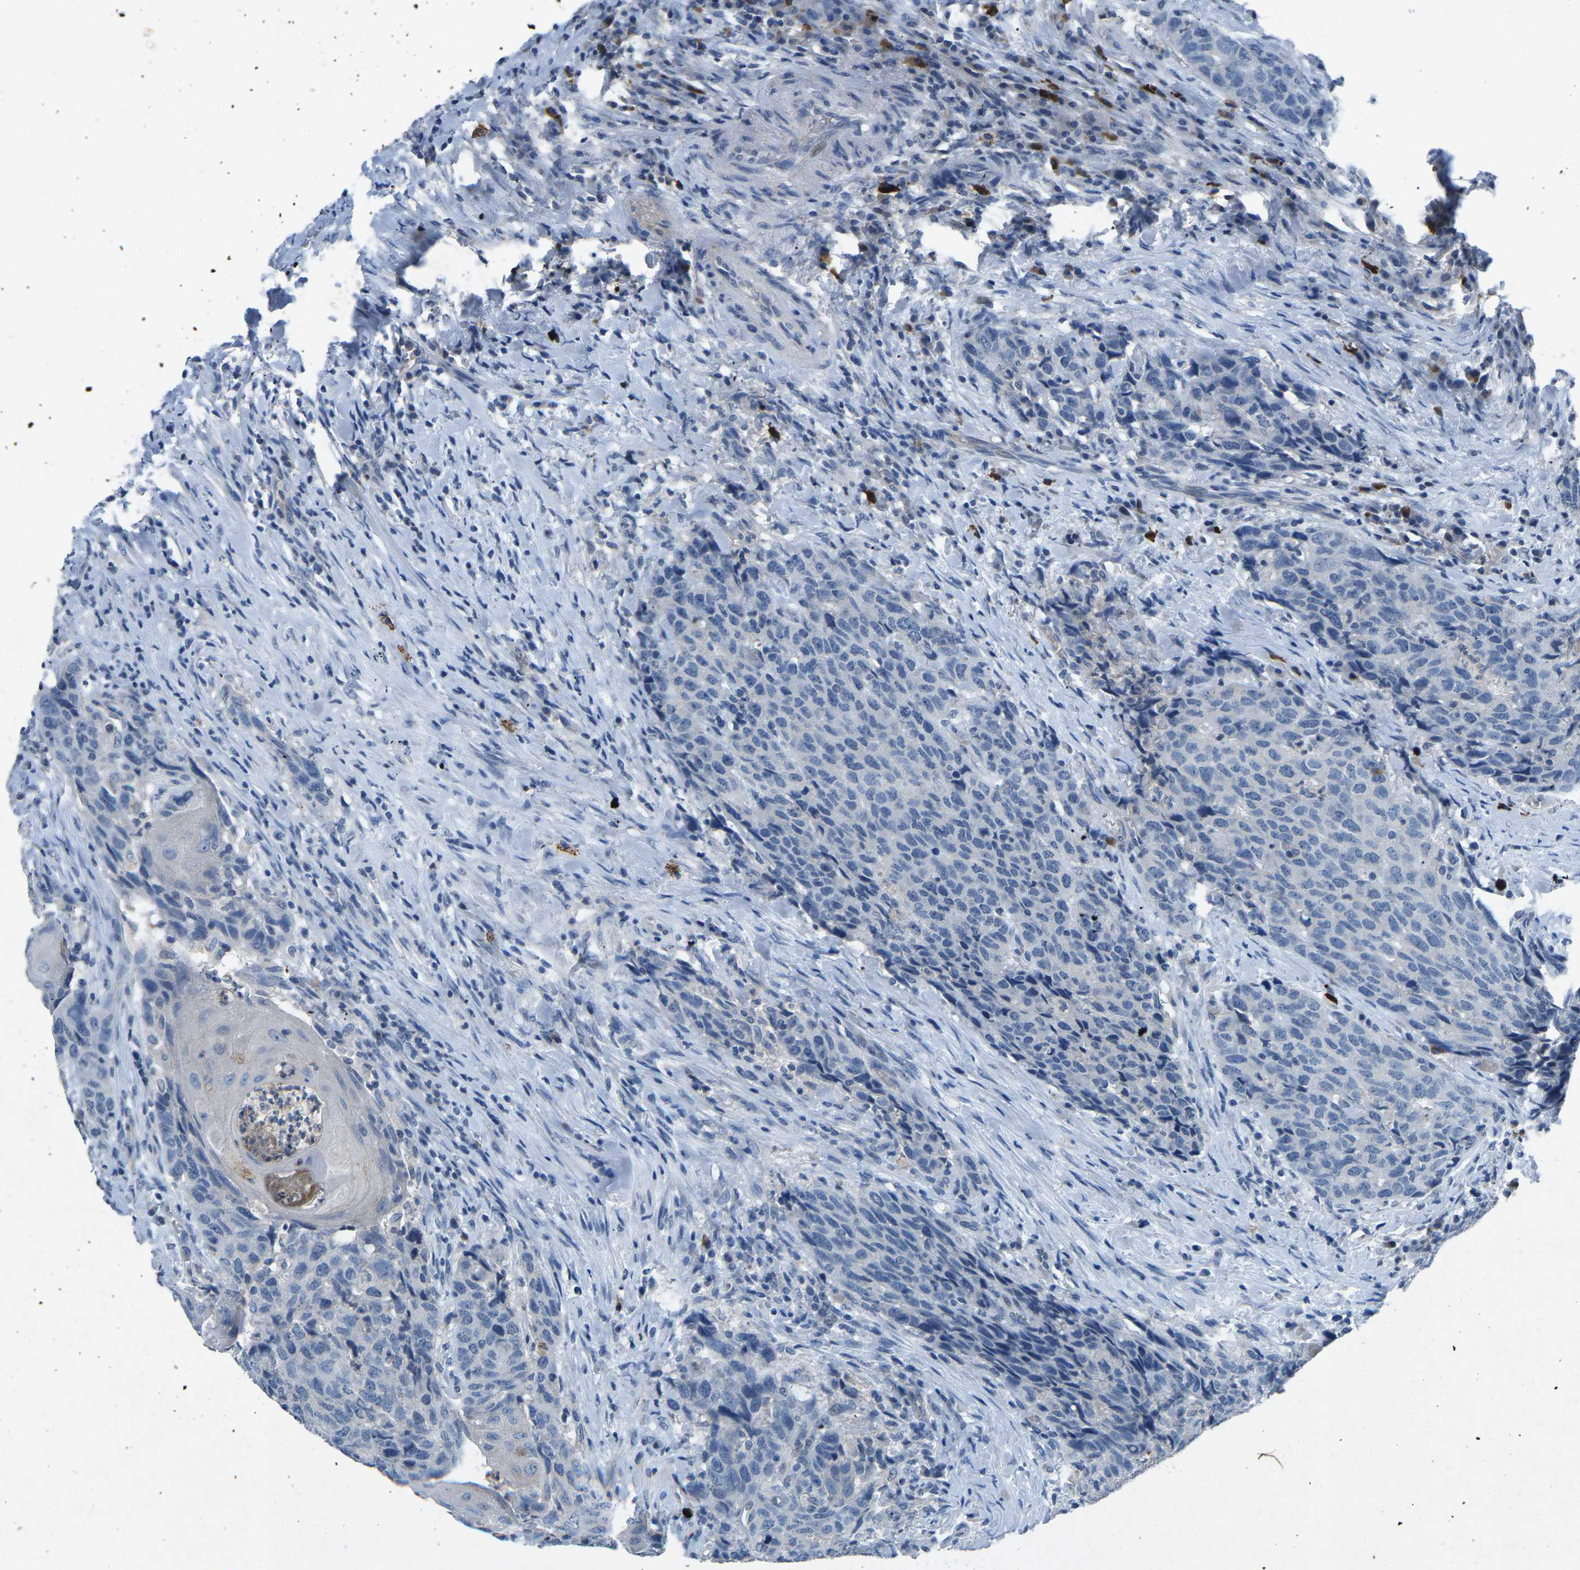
{"staining": {"intensity": "negative", "quantity": "none", "location": "none"}, "tissue": "head and neck cancer", "cell_type": "Tumor cells", "image_type": "cancer", "snomed": [{"axis": "morphology", "description": "Squamous cell carcinoma, NOS"}, {"axis": "topography", "description": "Head-Neck"}], "caption": "Human head and neck cancer (squamous cell carcinoma) stained for a protein using immunohistochemistry demonstrates no staining in tumor cells.", "gene": "PLG", "patient": {"sex": "male", "age": 66}}